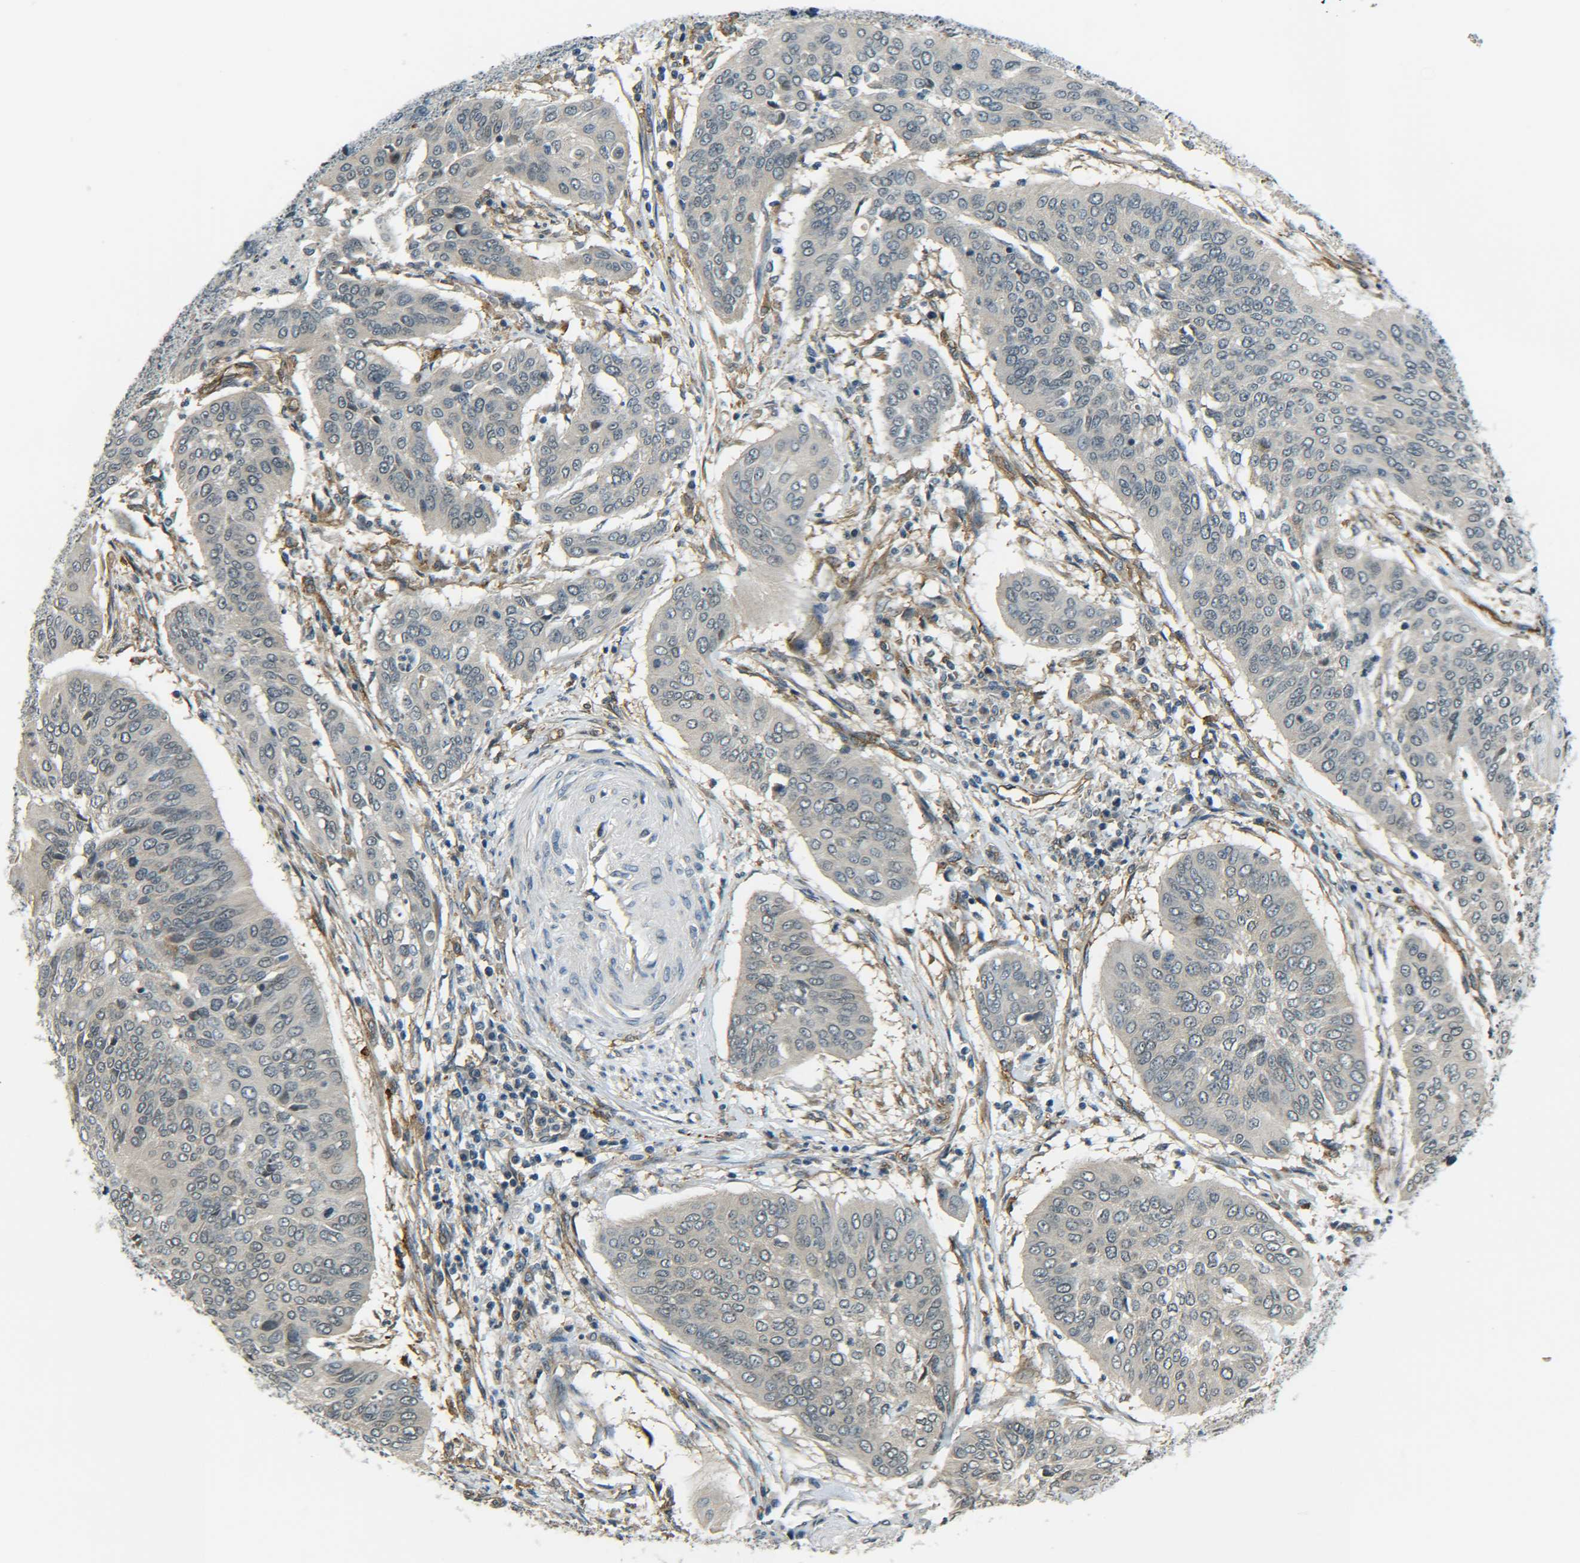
{"staining": {"intensity": "negative", "quantity": "none", "location": "none"}, "tissue": "cervical cancer", "cell_type": "Tumor cells", "image_type": "cancer", "snomed": [{"axis": "morphology", "description": "Normal tissue, NOS"}, {"axis": "morphology", "description": "Squamous cell carcinoma, NOS"}, {"axis": "topography", "description": "Cervix"}], "caption": "This is an immunohistochemistry micrograph of squamous cell carcinoma (cervical). There is no positivity in tumor cells.", "gene": "DAB2", "patient": {"sex": "female", "age": 39}}